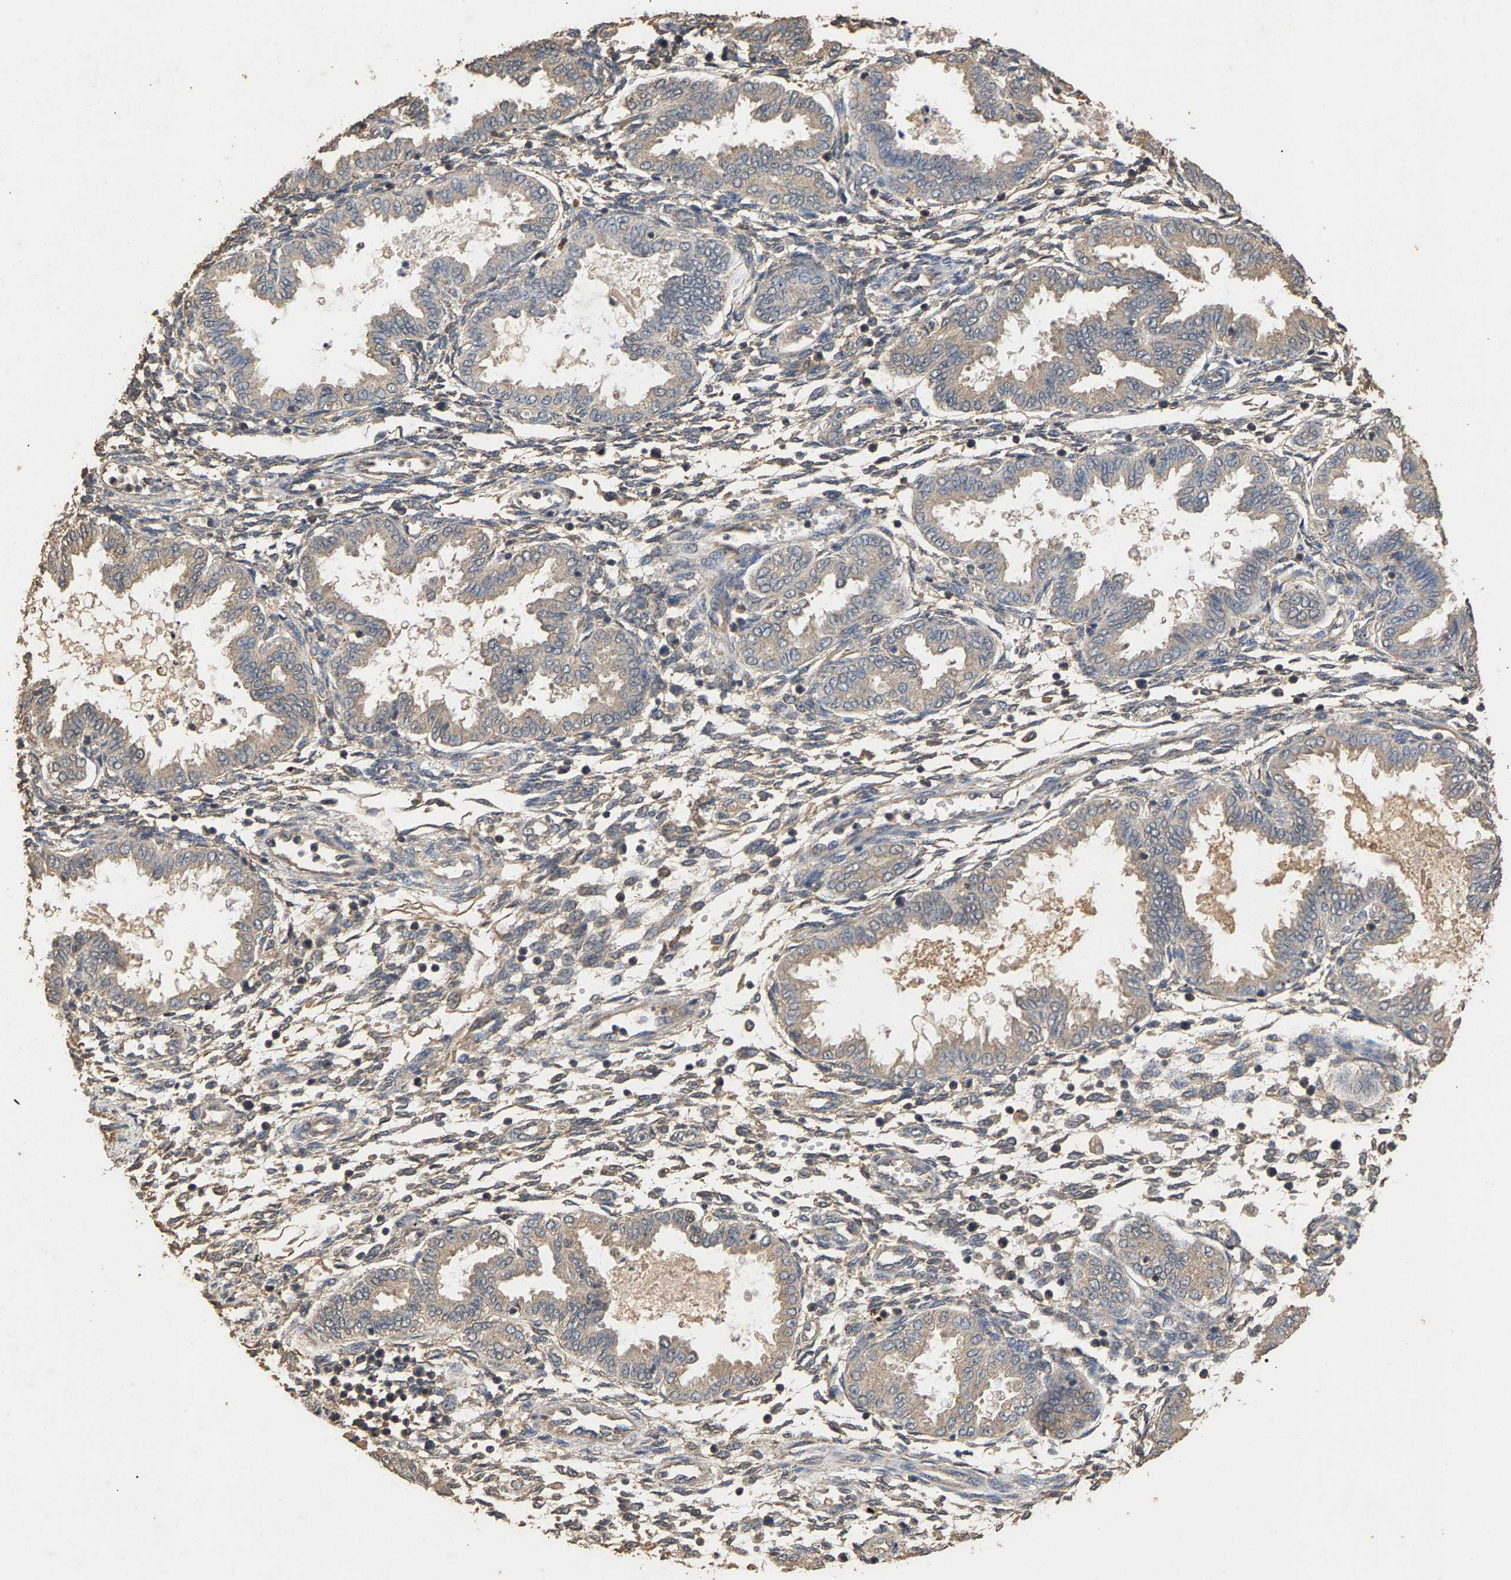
{"staining": {"intensity": "weak", "quantity": "25%-75%", "location": "cytoplasmic/membranous"}, "tissue": "endometrium", "cell_type": "Cells in endometrial stroma", "image_type": "normal", "snomed": [{"axis": "morphology", "description": "Normal tissue, NOS"}, {"axis": "topography", "description": "Endometrium"}], "caption": "Protein staining exhibits weak cytoplasmic/membranous staining in approximately 25%-75% of cells in endometrial stroma in normal endometrium. Using DAB (brown) and hematoxylin (blue) stains, captured at high magnification using brightfield microscopy.", "gene": "HTRA3", "patient": {"sex": "female", "age": 33}}